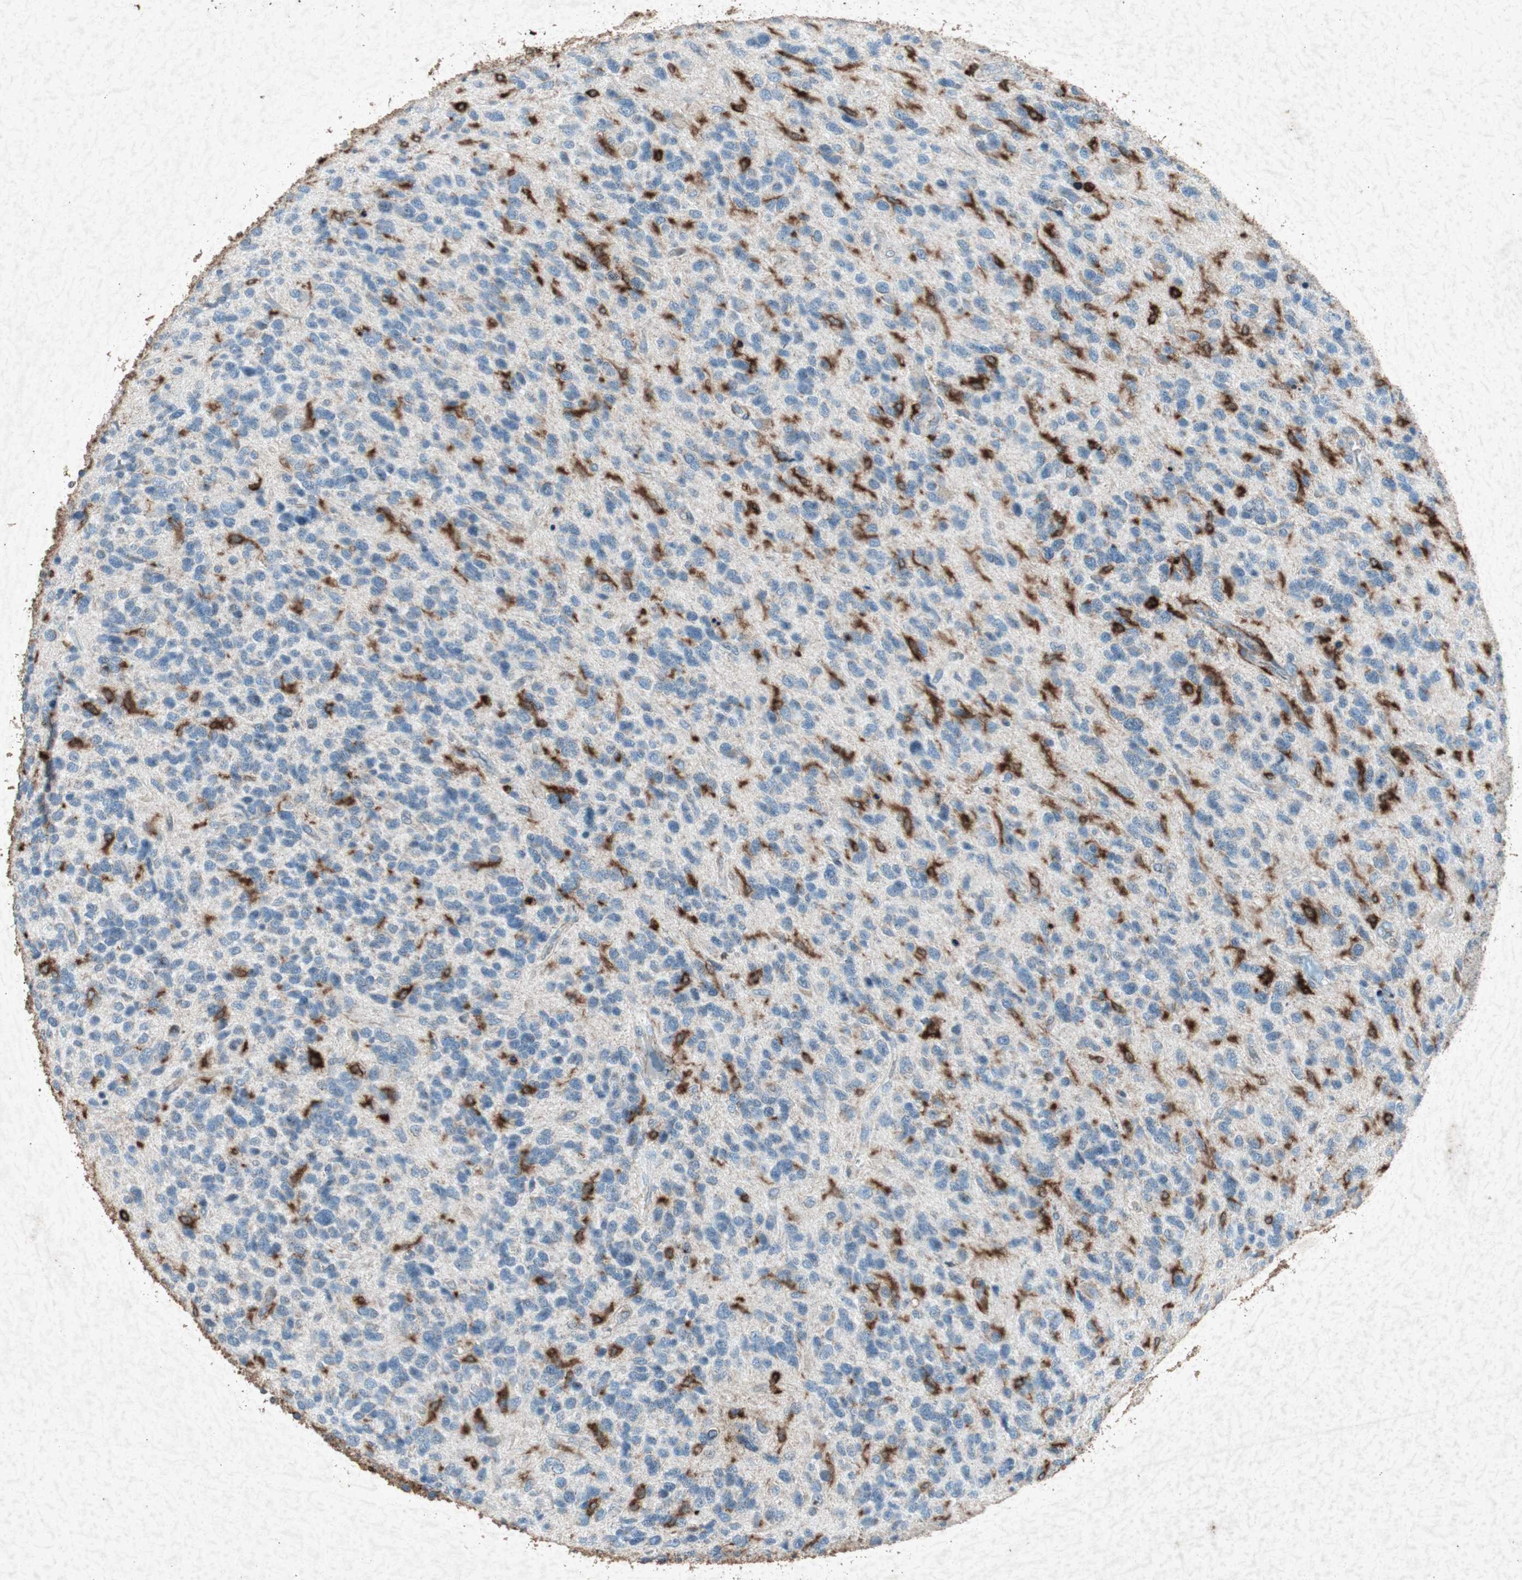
{"staining": {"intensity": "negative", "quantity": "none", "location": "none"}, "tissue": "glioma", "cell_type": "Tumor cells", "image_type": "cancer", "snomed": [{"axis": "morphology", "description": "Glioma, malignant, High grade"}, {"axis": "topography", "description": "Brain"}], "caption": "This is a image of IHC staining of glioma, which shows no positivity in tumor cells.", "gene": "TYROBP", "patient": {"sex": "female", "age": 58}}